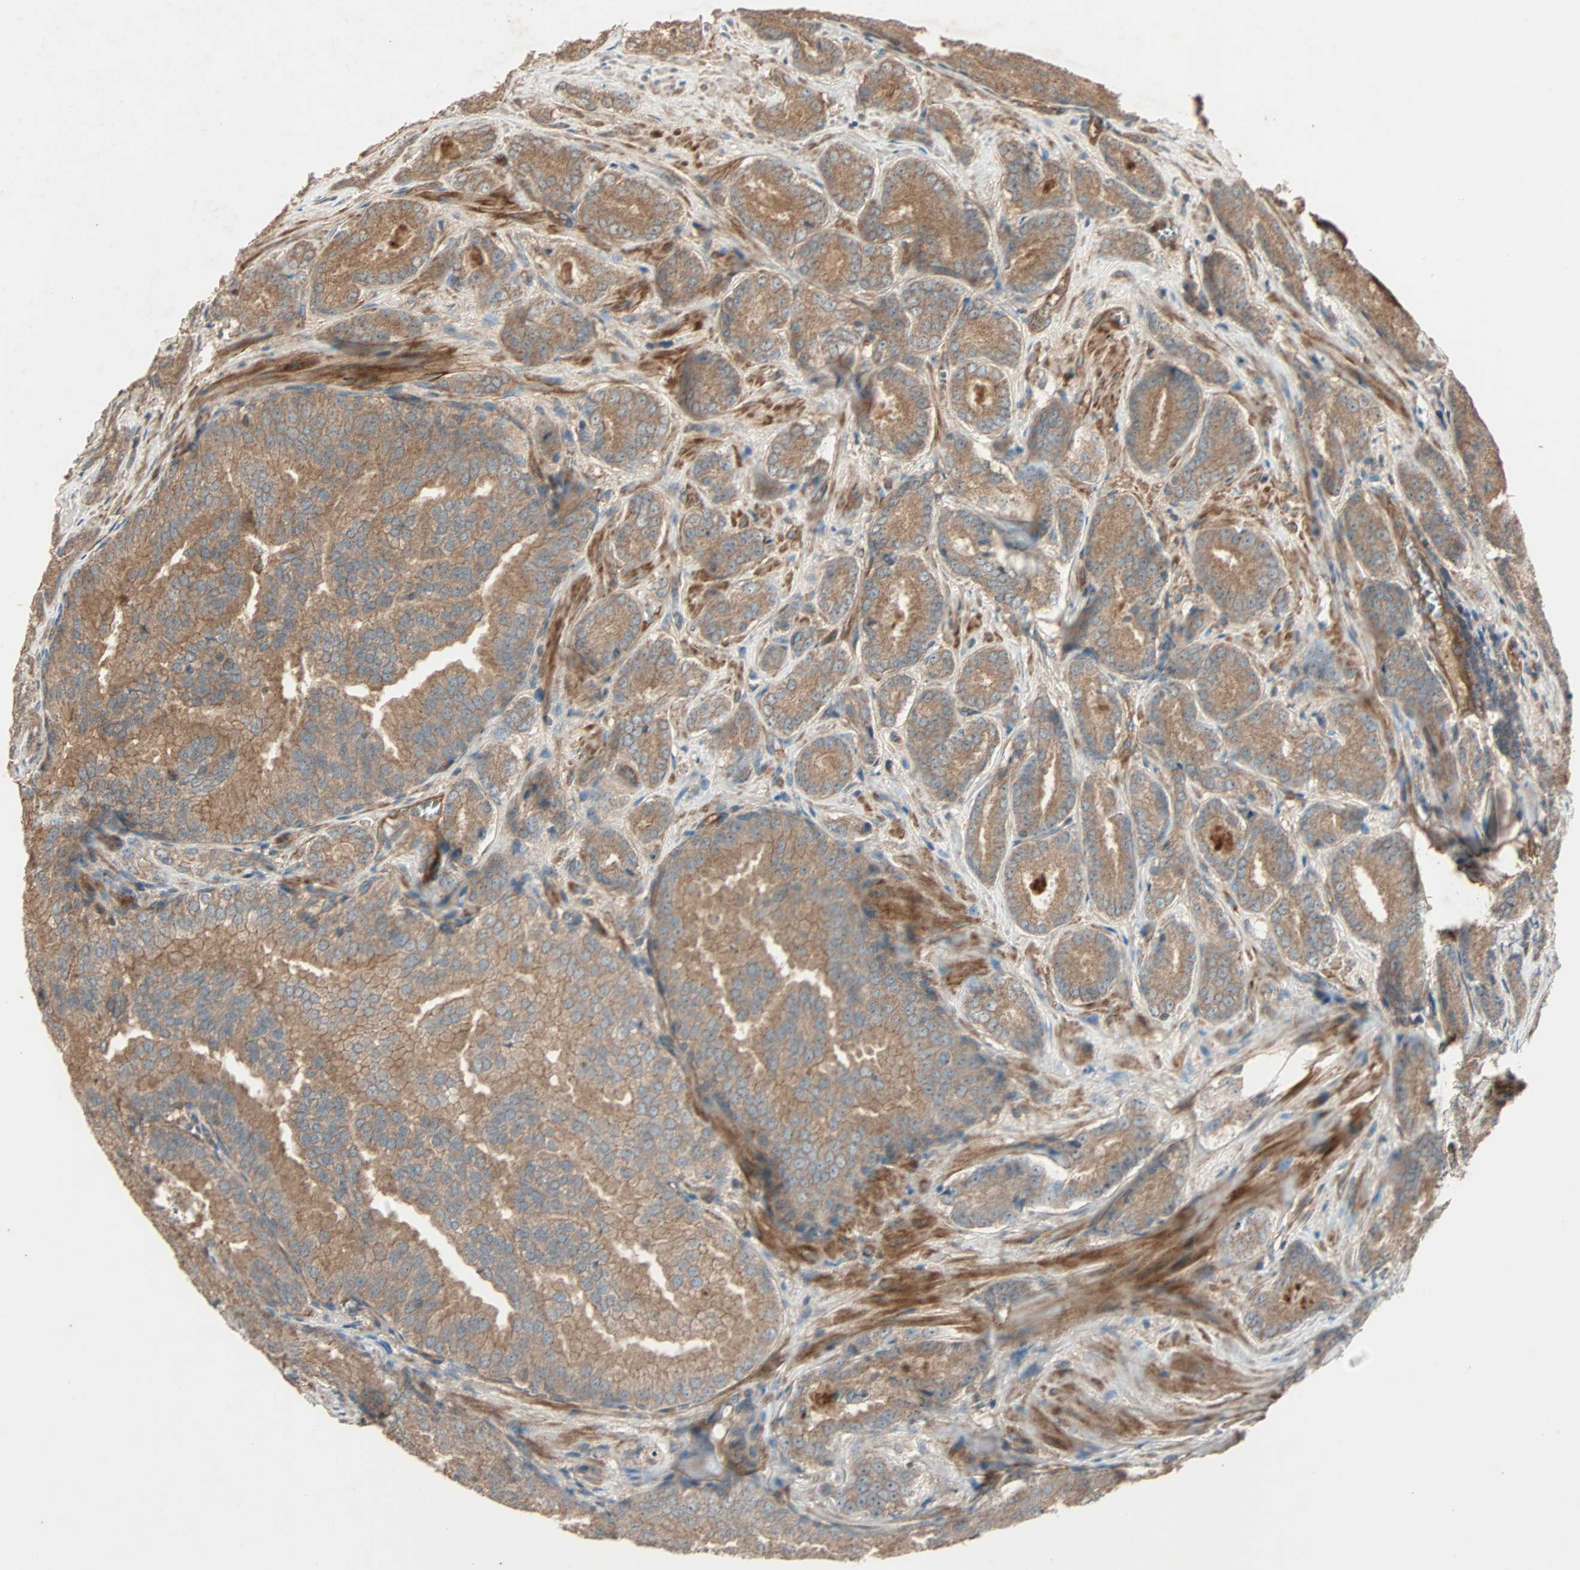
{"staining": {"intensity": "moderate", "quantity": ">75%", "location": "cytoplasmic/membranous"}, "tissue": "prostate cancer", "cell_type": "Tumor cells", "image_type": "cancer", "snomed": [{"axis": "morphology", "description": "Adenocarcinoma, High grade"}, {"axis": "topography", "description": "Prostate"}], "caption": "About >75% of tumor cells in human prostate cancer demonstrate moderate cytoplasmic/membranous protein expression as visualized by brown immunohistochemical staining.", "gene": "GCK", "patient": {"sex": "male", "age": 64}}